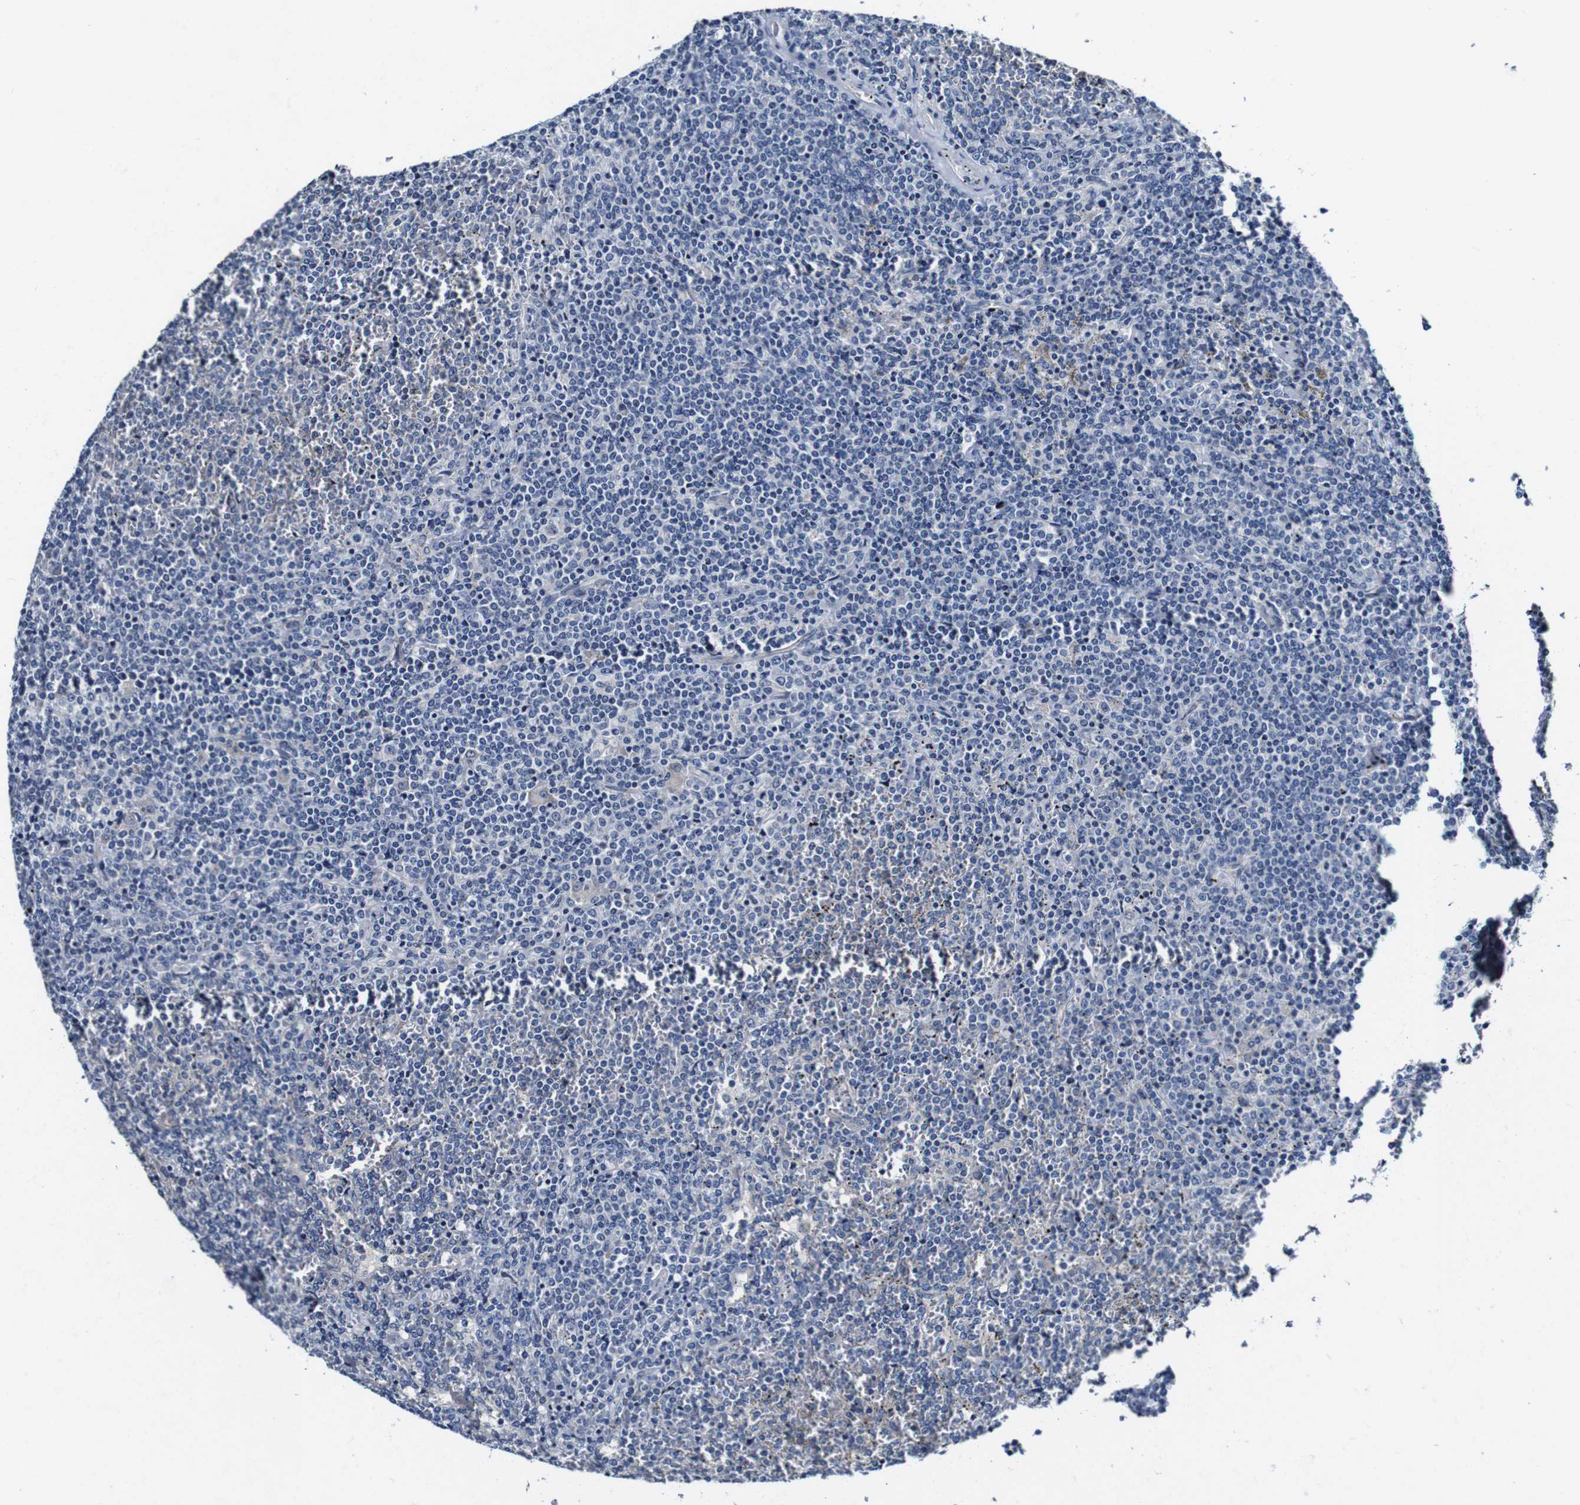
{"staining": {"intensity": "negative", "quantity": "none", "location": "none"}, "tissue": "lymphoma", "cell_type": "Tumor cells", "image_type": "cancer", "snomed": [{"axis": "morphology", "description": "Malignant lymphoma, non-Hodgkin's type, Low grade"}, {"axis": "topography", "description": "Spleen"}], "caption": "This is a micrograph of immunohistochemistry staining of malignant lymphoma, non-Hodgkin's type (low-grade), which shows no expression in tumor cells. (Immunohistochemistry, brightfield microscopy, high magnification).", "gene": "GRAMD1A", "patient": {"sex": "female", "age": 19}}